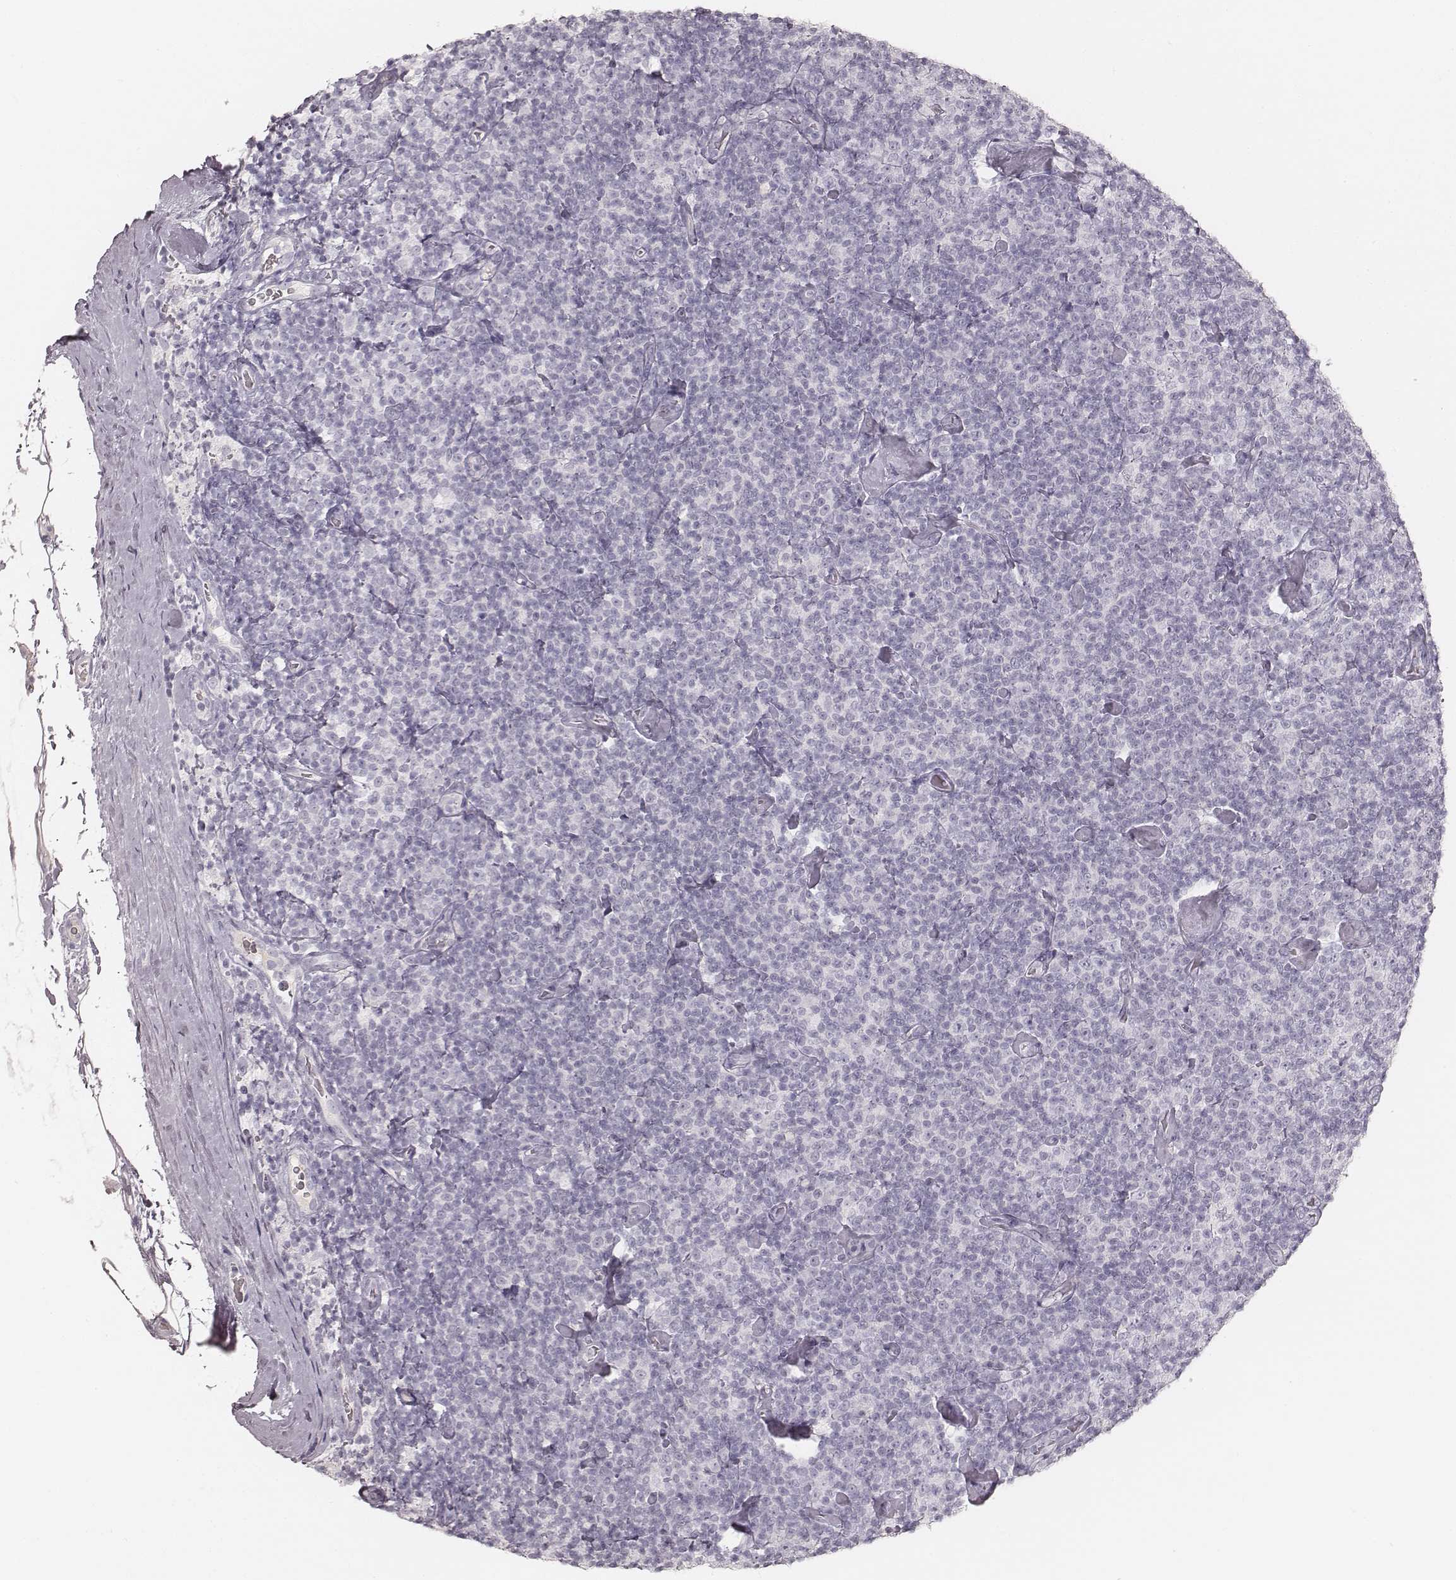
{"staining": {"intensity": "negative", "quantity": "none", "location": "none"}, "tissue": "lymphoma", "cell_type": "Tumor cells", "image_type": "cancer", "snomed": [{"axis": "morphology", "description": "Malignant lymphoma, non-Hodgkin's type, Low grade"}, {"axis": "topography", "description": "Lymph node"}], "caption": "Lymphoma was stained to show a protein in brown. There is no significant expression in tumor cells.", "gene": "KRT31", "patient": {"sex": "male", "age": 81}}